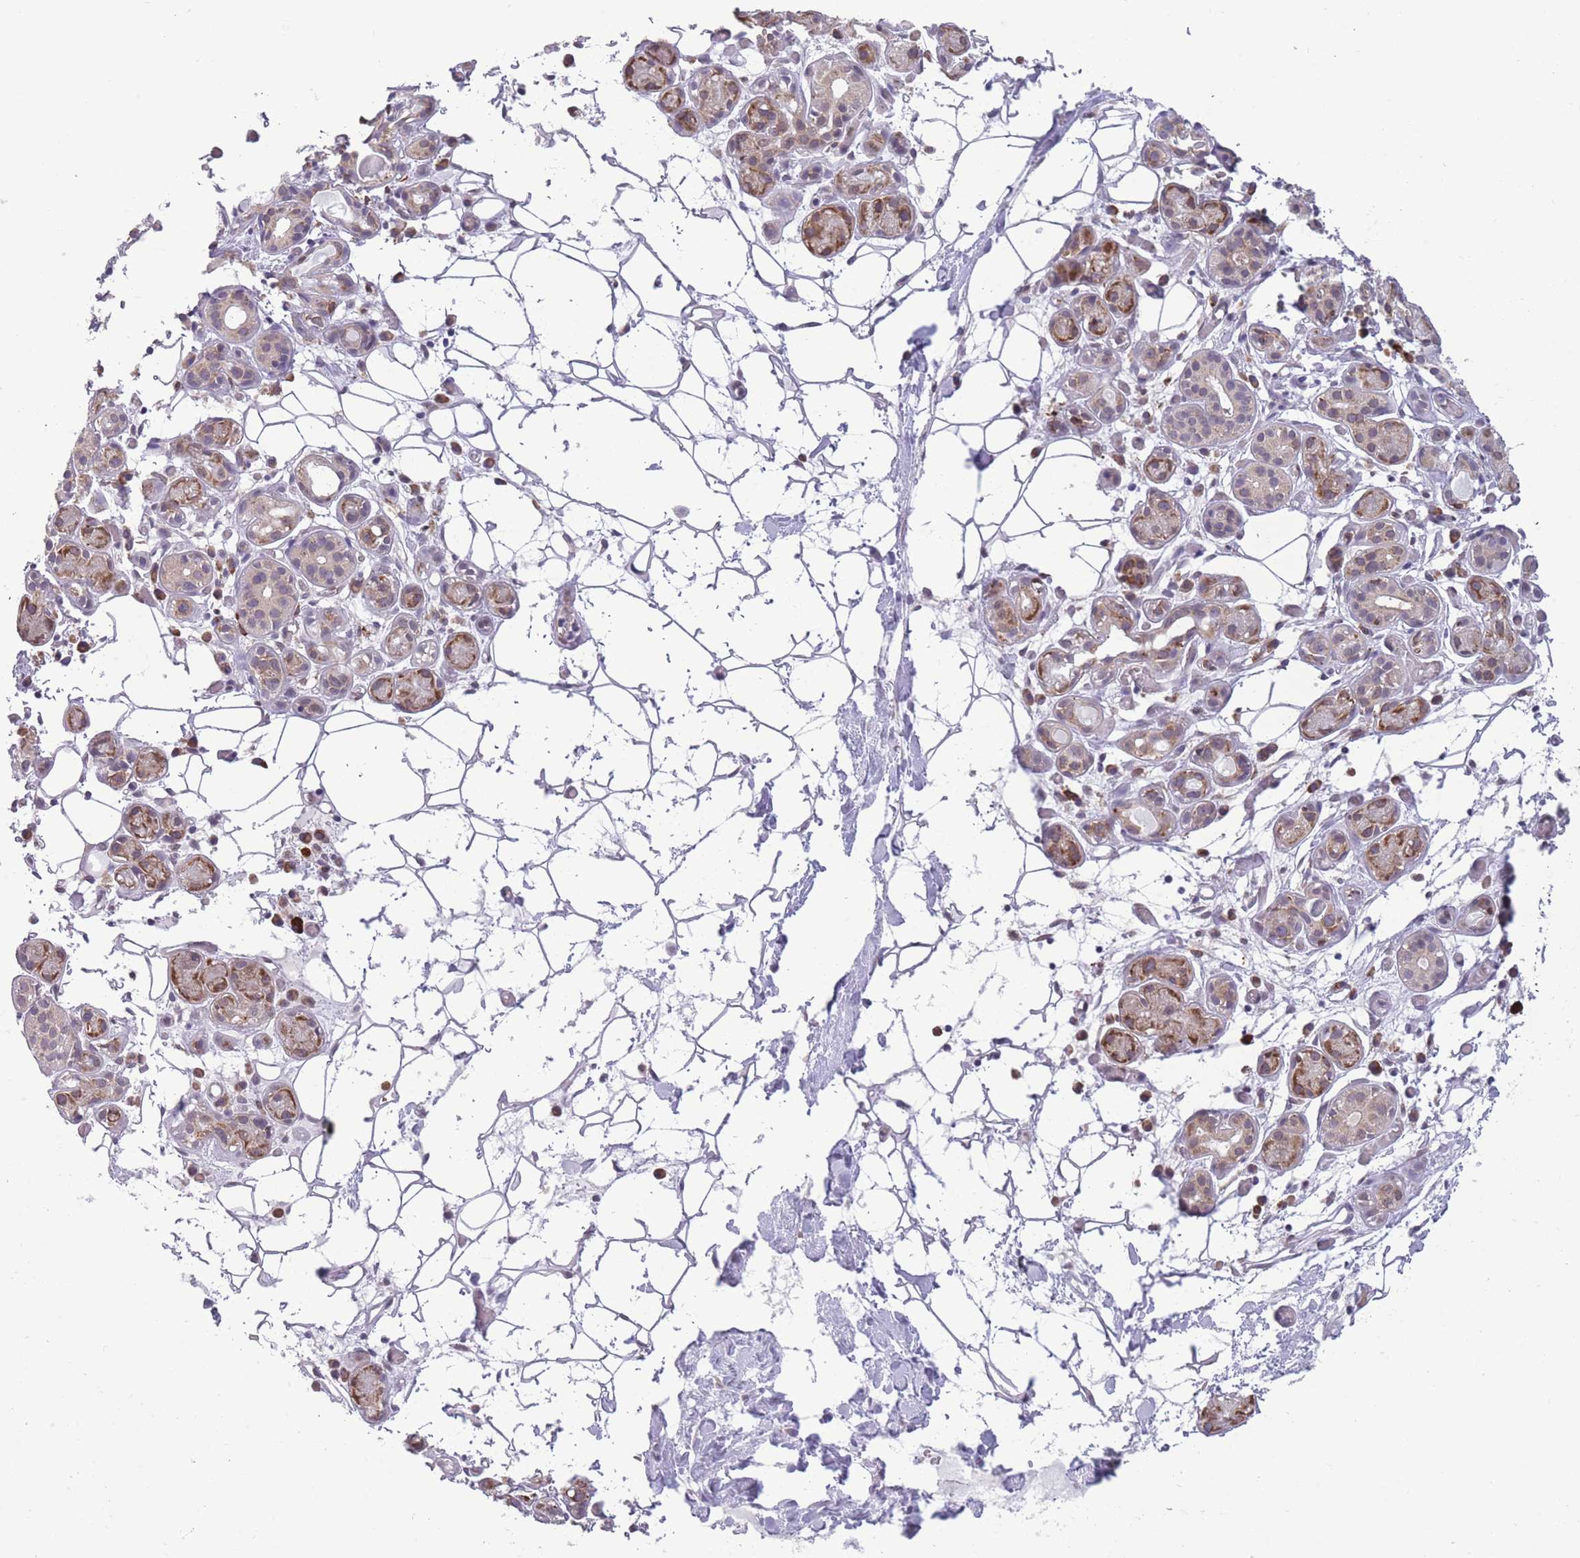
{"staining": {"intensity": "moderate", "quantity": "25%-75%", "location": "cytoplasmic/membranous"}, "tissue": "salivary gland", "cell_type": "Glandular cells", "image_type": "normal", "snomed": [{"axis": "morphology", "description": "Normal tissue, NOS"}, {"axis": "topography", "description": "Salivary gland"}], "caption": "Benign salivary gland exhibits moderate cytoplasmic/membranous staining in approximately 25%-75% of glandular cells.", "gene": "TMEM121", "patient": {"sex": "male", "age": 82}}